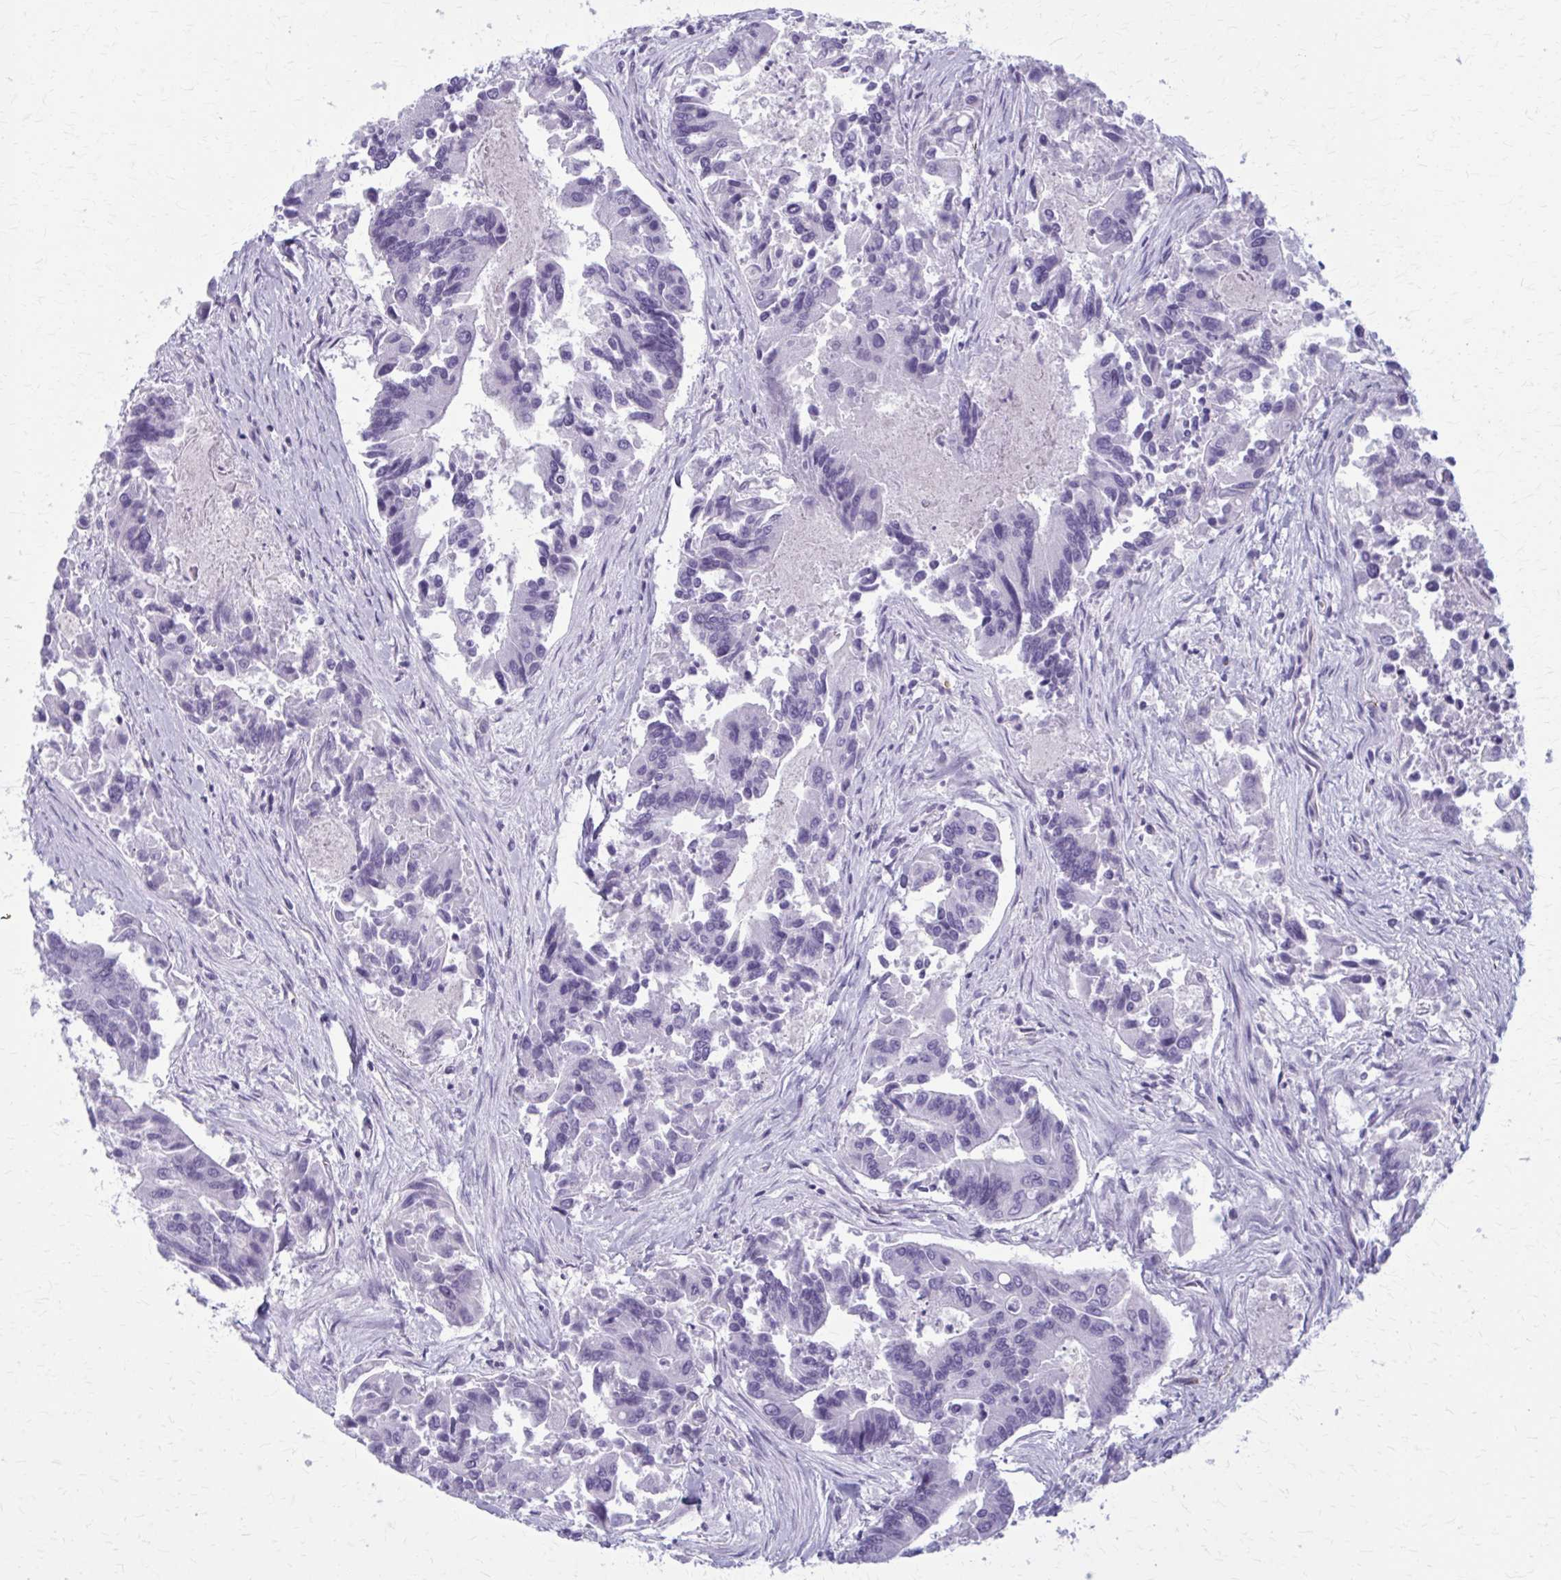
{"staining": {"intensity": "negative", "quantity": "none", "location": "none"}, "tissue": "colorectal cancer", "cell_type": "Tumor cells", "image_type": "cancer", "snomed": [{"axis": "morphology", "description": "Adenocarcinoma, NOS"}, {"axis": "topography", "description": "Colon"}], "caption": "Immunohistochemistry (IHC) histopathology image of colorectal cancer stained for a protein (brown), which shows no staining in tumor cells.", "gene": "CASQ2", "patient": {"sex": "female", "age": 67}}